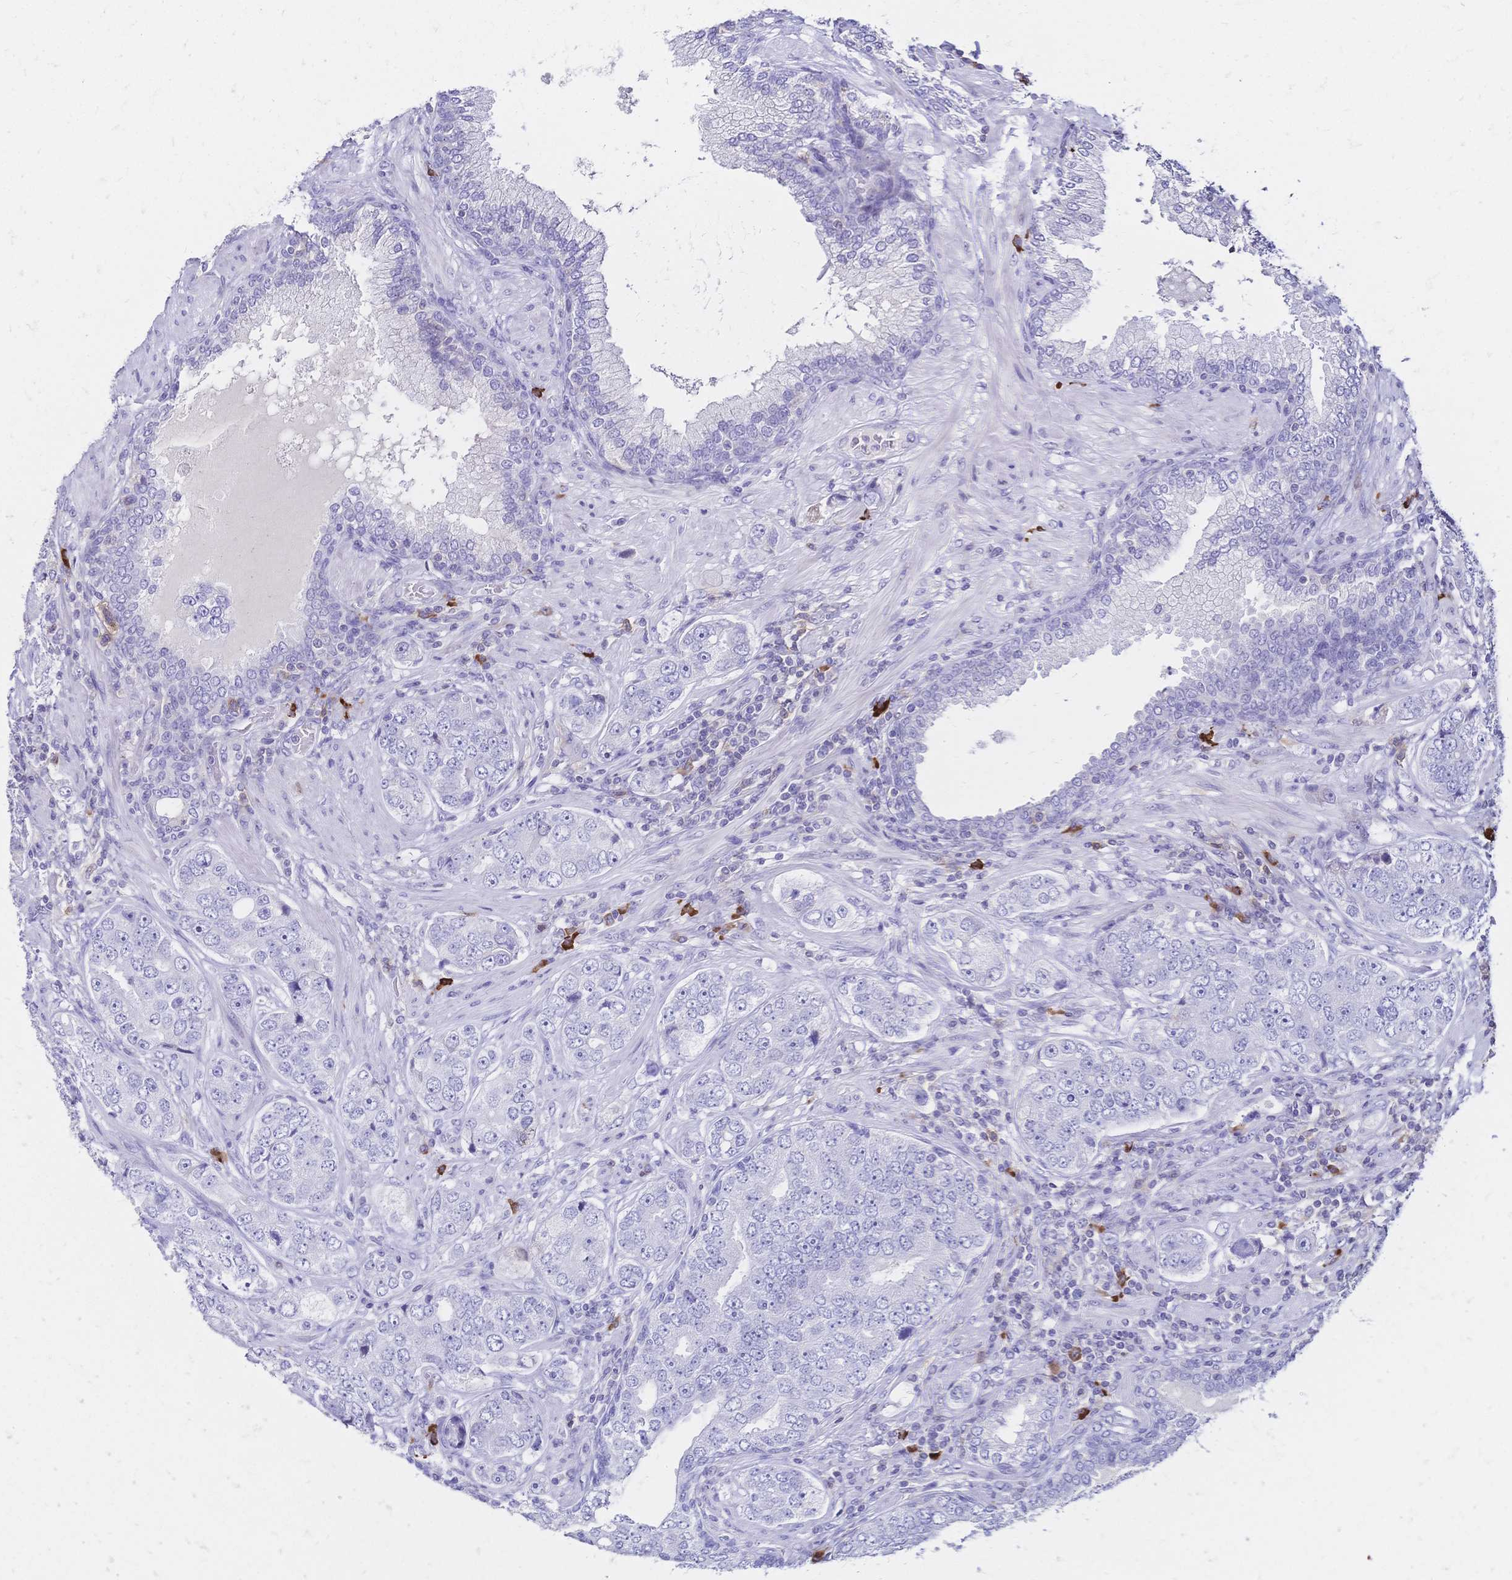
{"staining": {"intensity": "negative", "quantity": "none", "location": "none"}, "tissue": "prostate cancer", "cell_type": "Tumor cells", "image_type": "cancer", "snomed": [{"axis": "morphology", "description": "Adenocarcinoma, High grade"}, {"axis": "topography", "description": "Prostate"}], "caption": "Prostate cancer stained for a protein using IHC reveals no positivity tumor cells.", "gene": "IL2RA", "patient": {"sex": "male", "age": 60}}